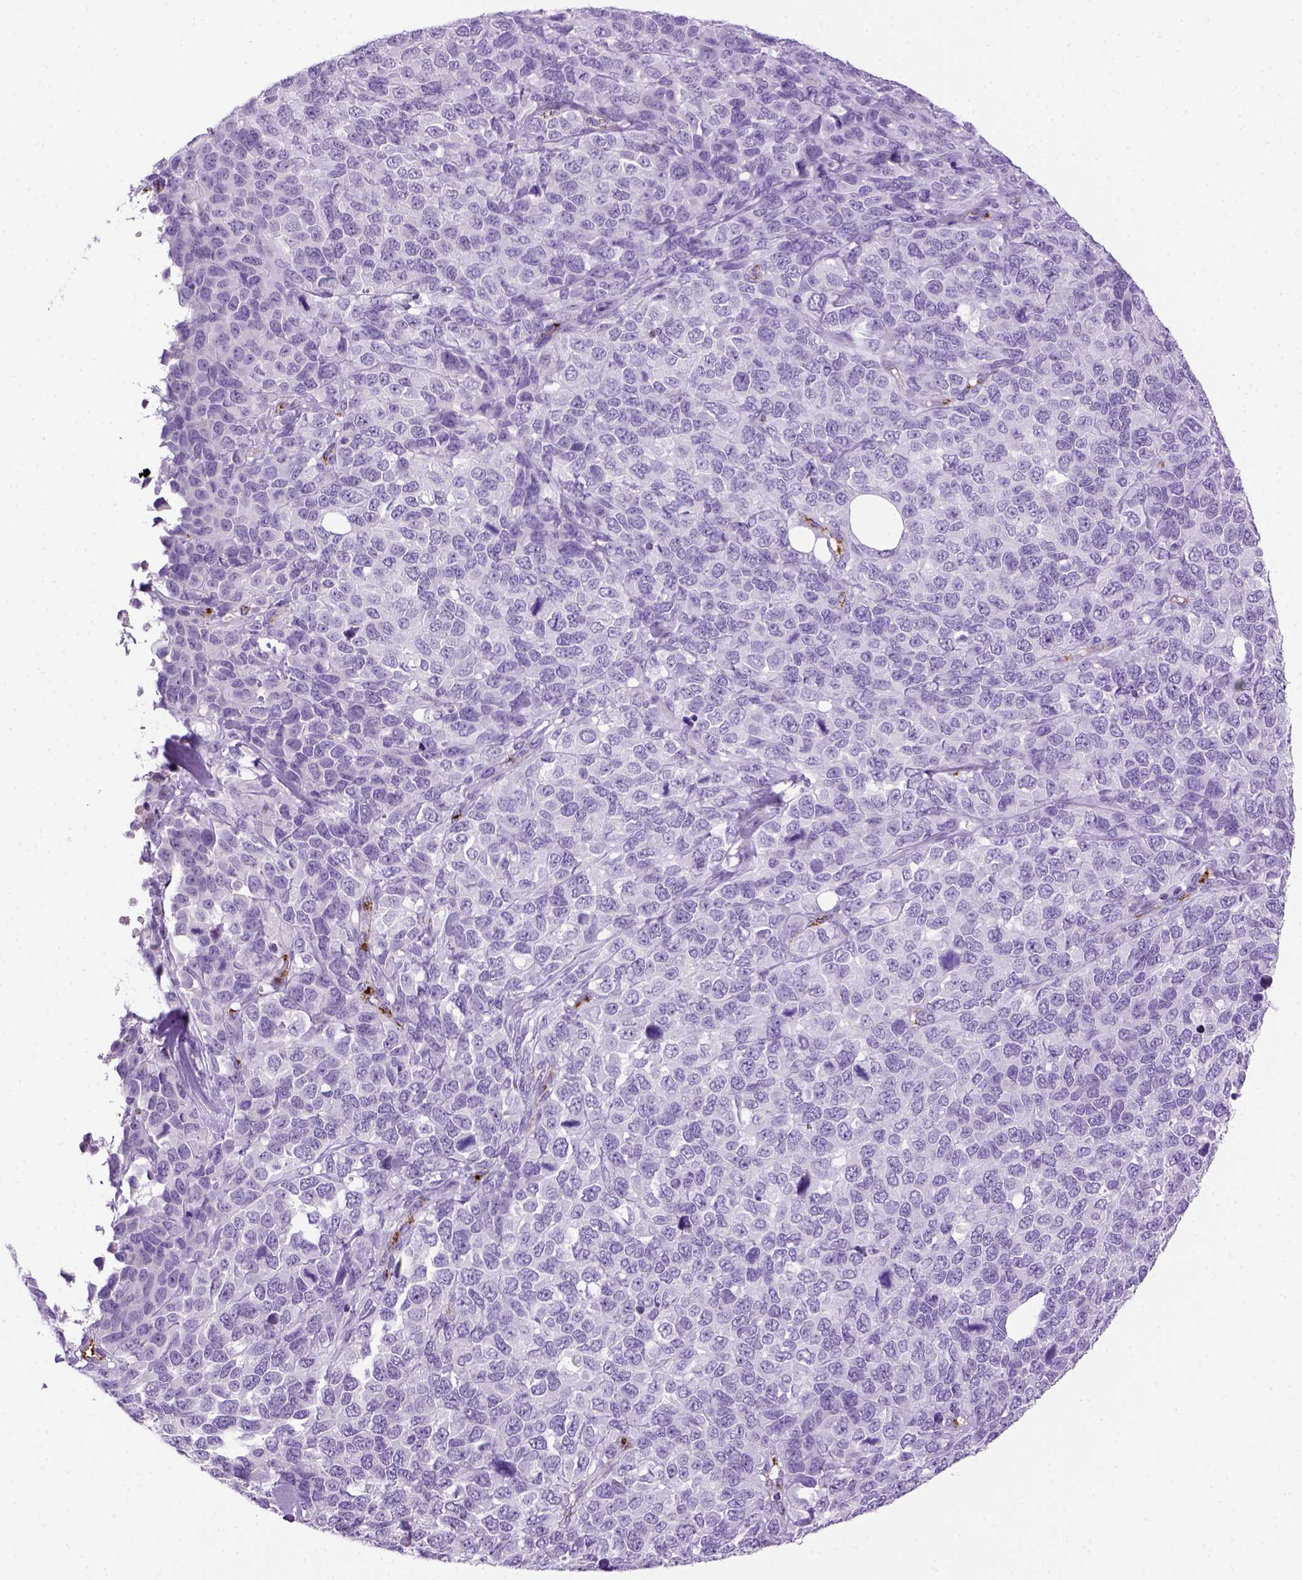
{"staining": {"intensity": "negative", "quantity": "none", "location": "none"}, "tissue": "melanoma", "cell_type": "Tumor cells", "image_type": "cancer", "snomed": [{"axis": "morphology", "description": "Malignant melanoma, Metastatic site"}, {"axis": "topography", "description": "Skin"}], "caption": "Melanoma stained for a protein using immunohistochemistry demonstrates no positivity tumor cells.", "gene": "VWF", "patient": {"sex": "male", "age": 84}}